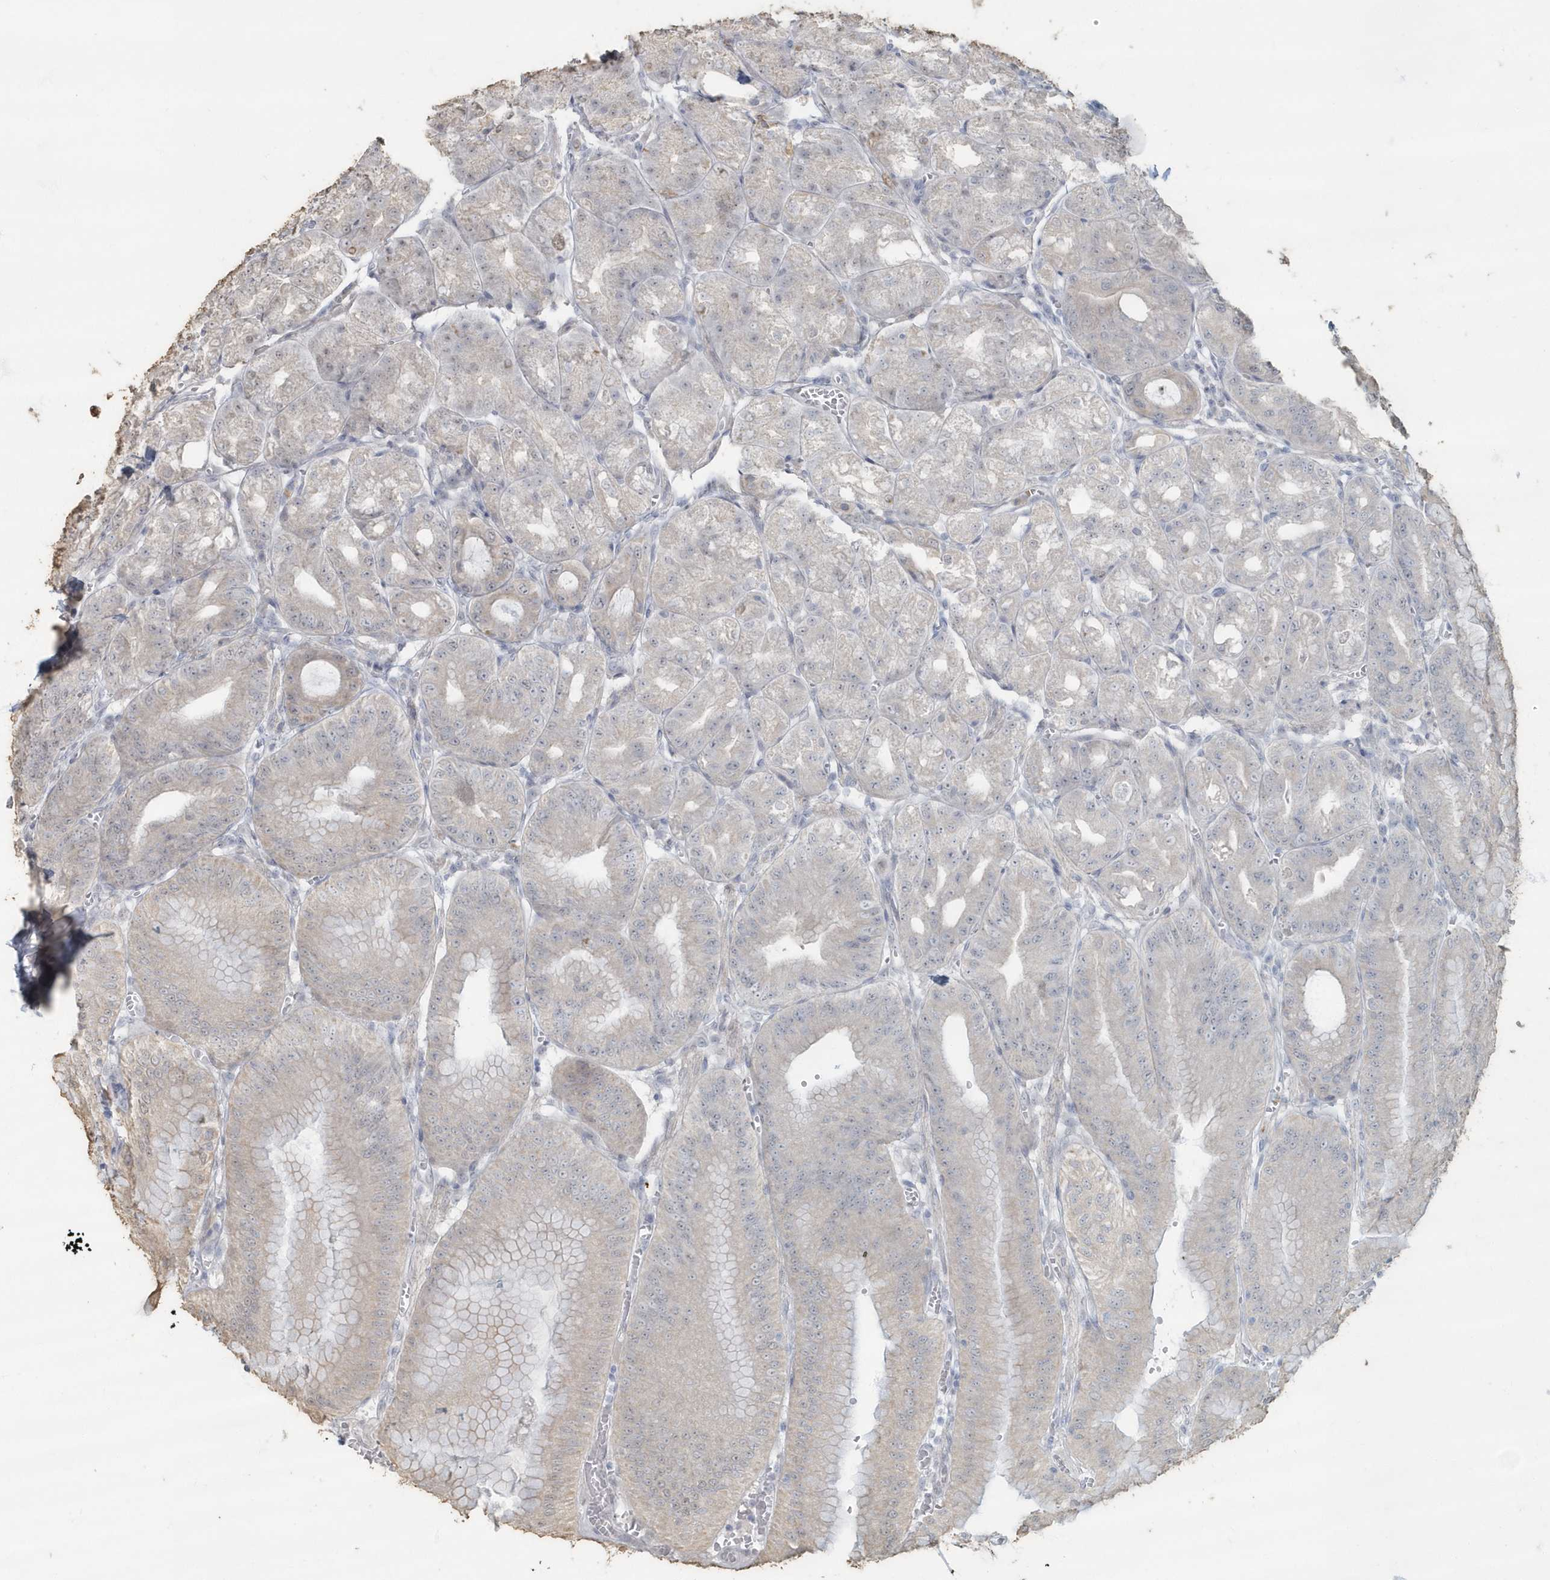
{"staining": {"intensity": "weak", "quantity": "<25%", "location": "cytoplasmic/membranous"}, "tissue": "stomach", "cell_type": "Glandular cells", "image_type": "normal", "snomed": [{"axis": "morphology", "description": "Normal tissue, NOS"}, {"axis": "topography", "description": "Stomach, upper"}, {"axis": "topography", "description": "Stomach, lower"}], "caption": "An immunohistochemistry (IHC) micrograph of normal stomach is shown. There is no staining in glandular cells of stomach. (Immunohistochemistry (ihc), brightfield microscopy, high magnification).", "gene": "MYOT", "patient": {"sex": "male", "age": 71}}